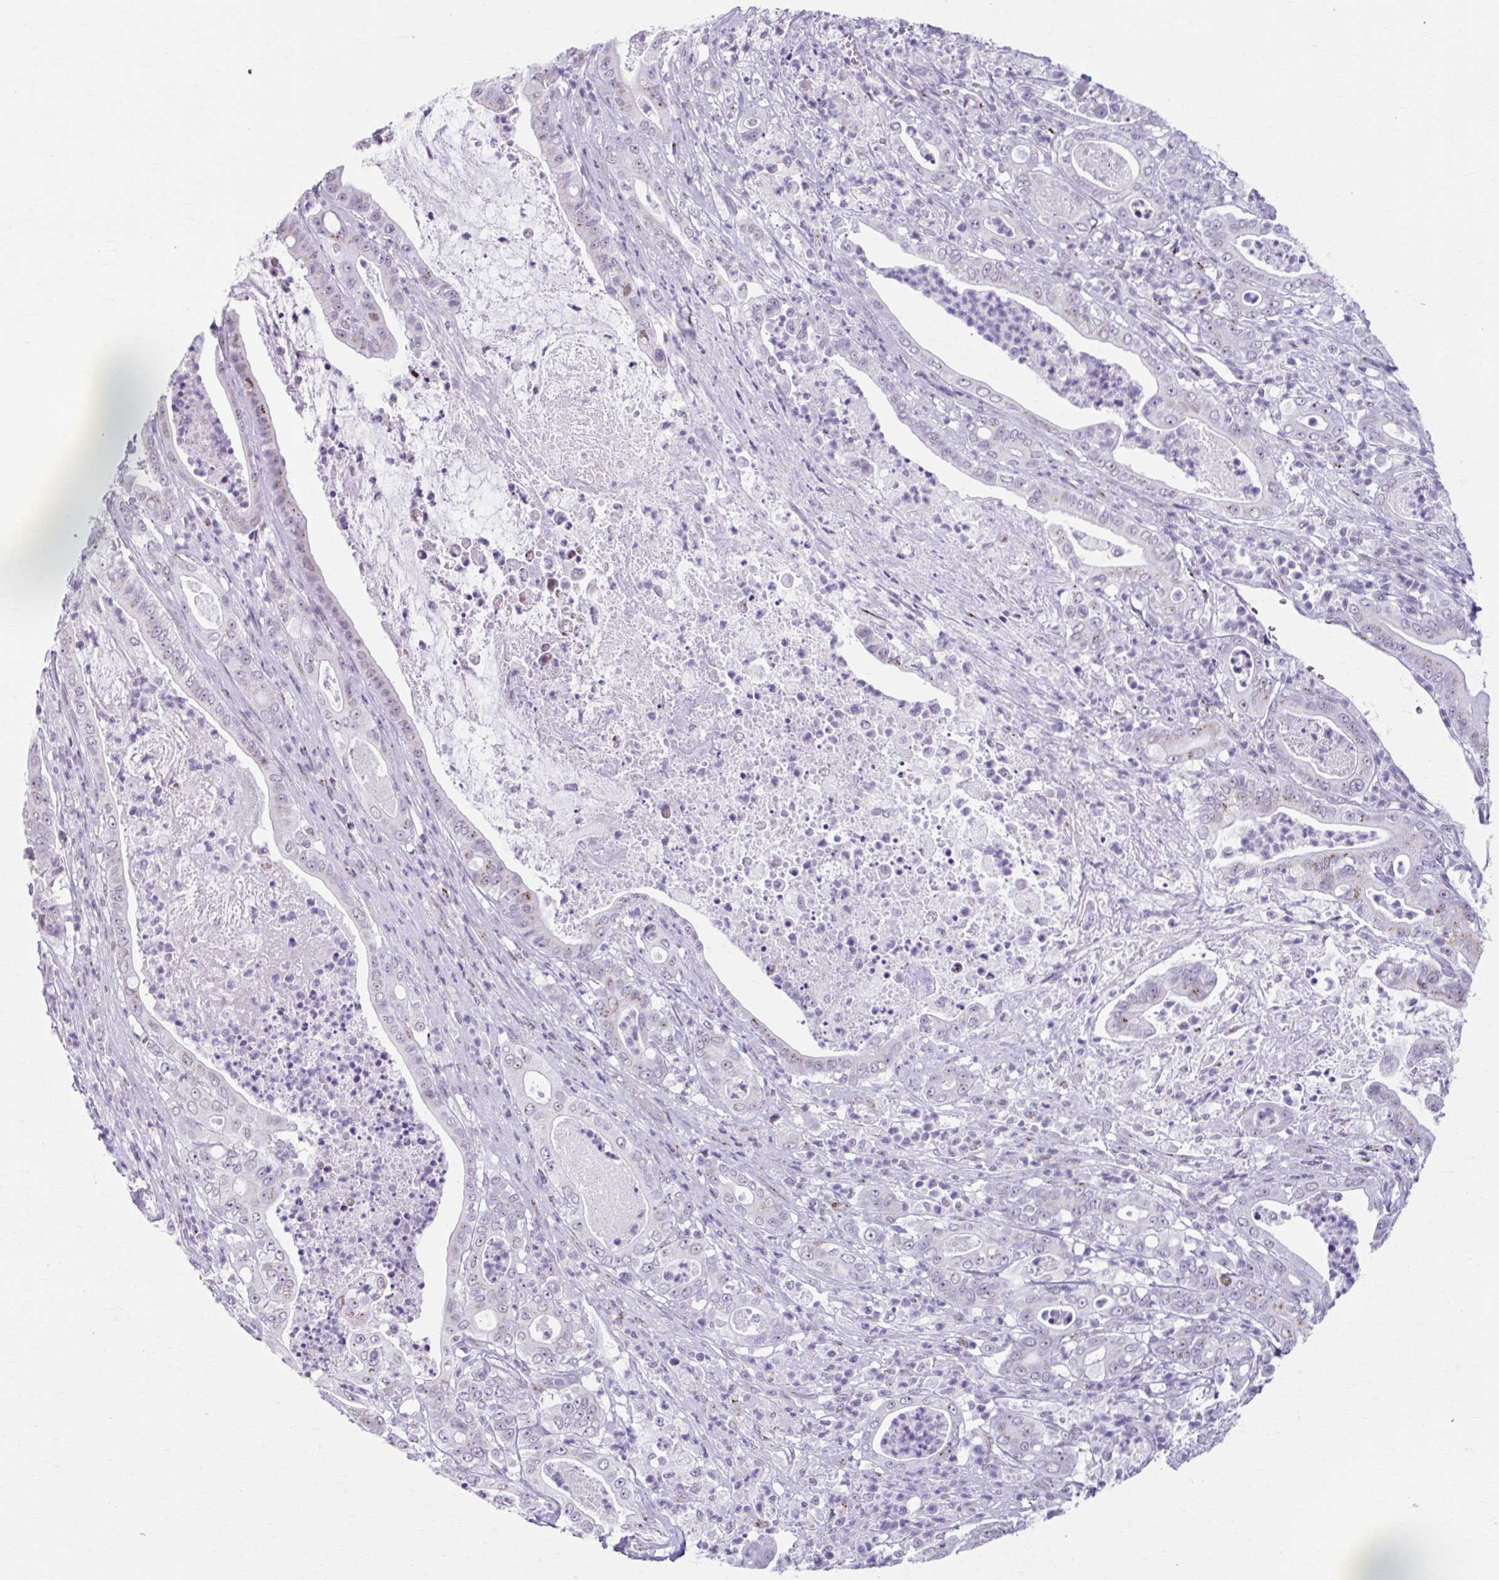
{"staining": {"intensity": "moderate", "quantity": "<25%", "location": "cytoplasmic/membranous"}, "tissue": "pancreatic cancer", "cell_type": "Tumor cells", "image_type": "cancer", "snomed": [{"axis": "morphology", "description": "Adenocarcinoma, NOS"}, {"axis": "topography", "description": "Pancreas"}], "caption": "The photomicrograph displays a brown stain indicating the presence of a protein in the cytoplasmic/membranous of tumor cells in pancreatic cancer. Using DAB (3,3'-diaminobenzidine) (brown) and hematoxylin (blue) stains, captured at high magnification using brightfield microscopy.", "gene": "ZNF682", "patient": {"sex": "male", "age": 71}}